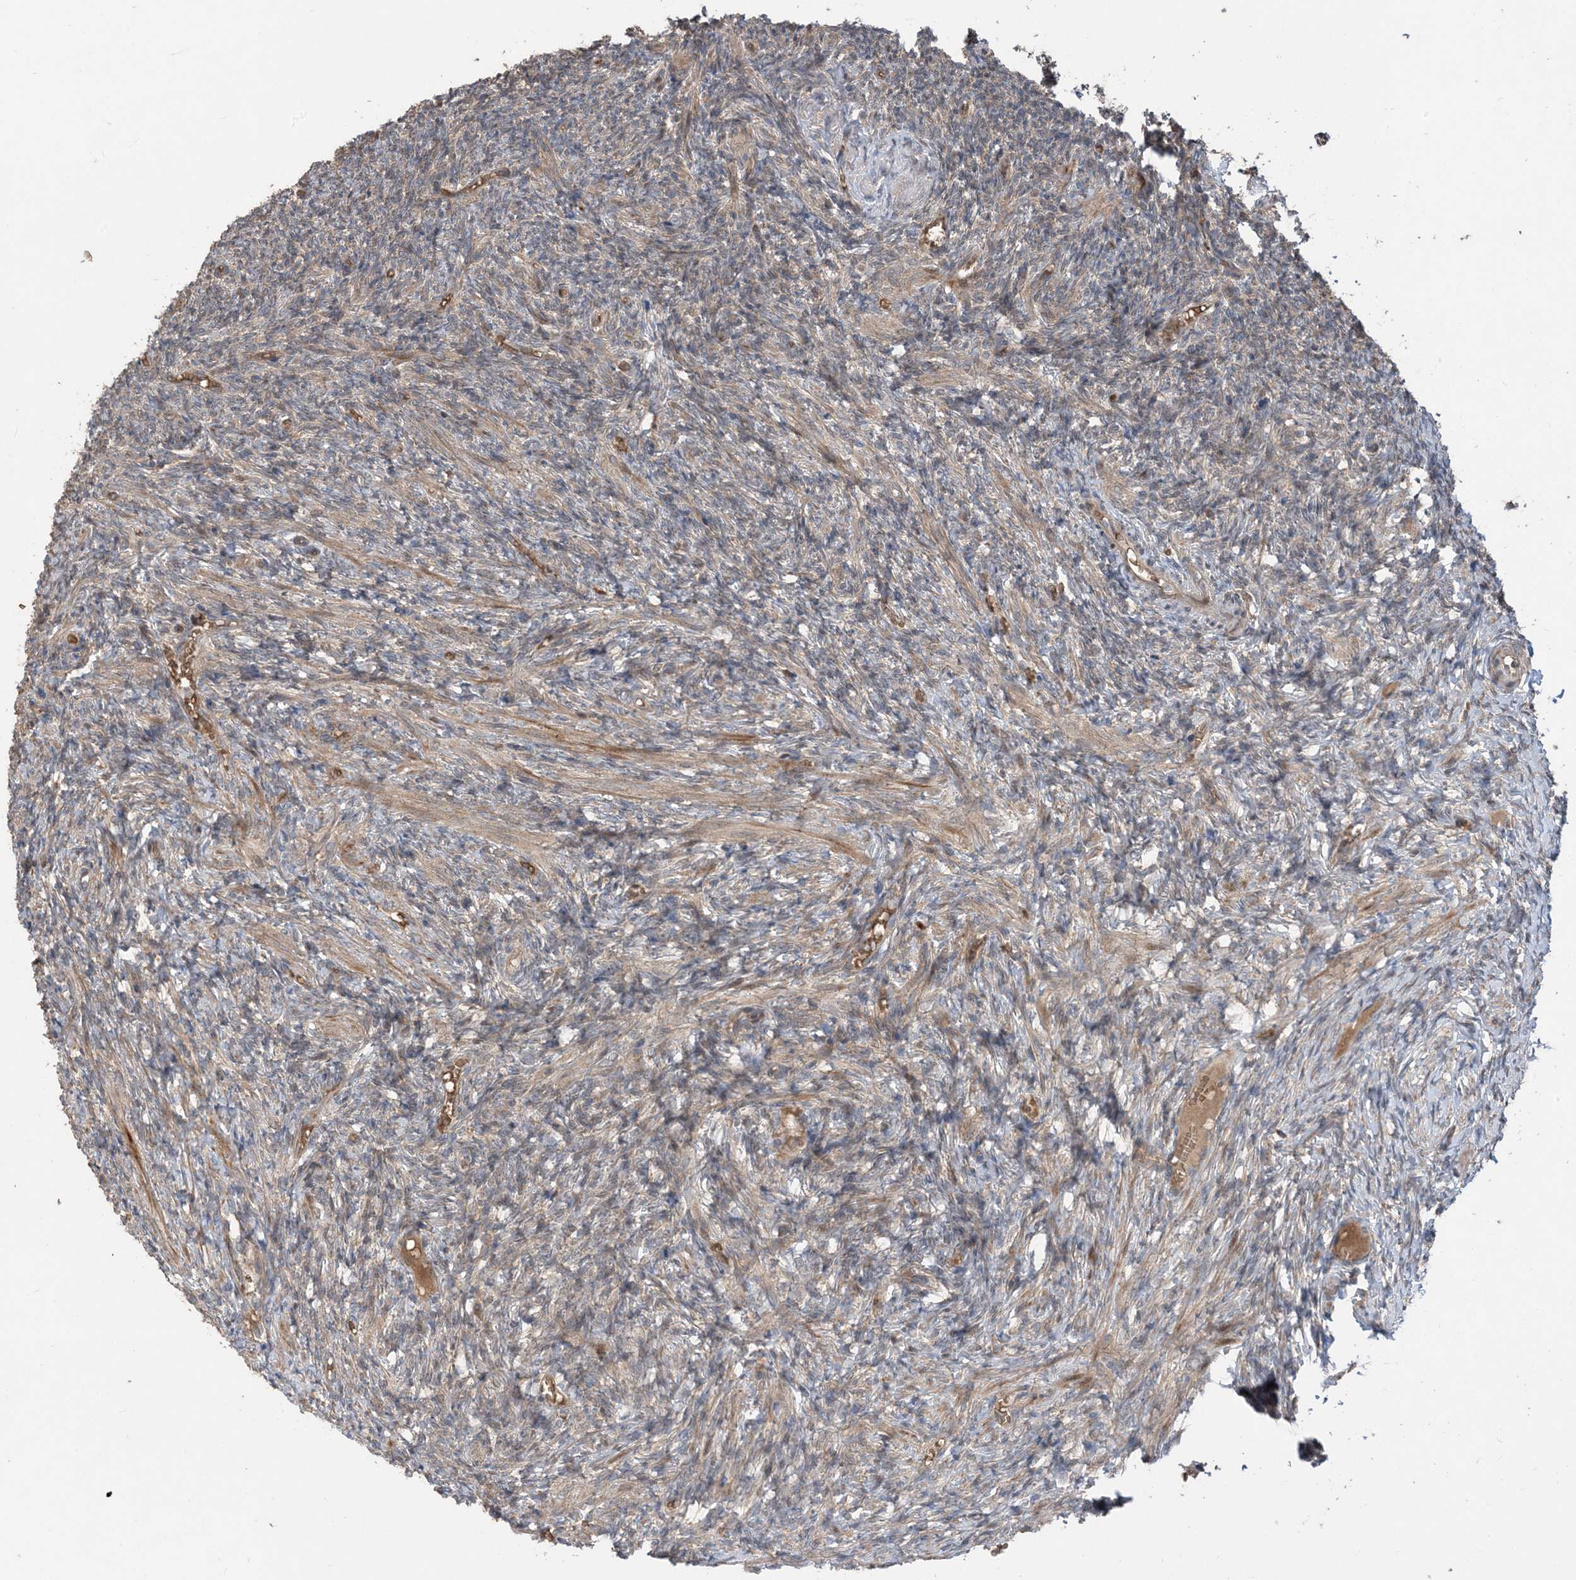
{"staining": {"intensity": "weak", "quantity": "<25%", "location": "cytoplasmic/membranous"}, "tissue": "ovary", "cell_type": "Ovarian stroma cells", "image_type": "normal", "snomed": [{"axis": "morphology", "description": "Normal tissue, NOS"}, {"axis": "topography", "description": "Ovary"}], "caption": "DAB (3,3'-diaminobenzidine) immunohistochemical staining of normal human ovary reveals no significant positivity in ovarian stroma cells.", "gene": "PUSL1", "patient": {"sex": "female", "age": 27}}